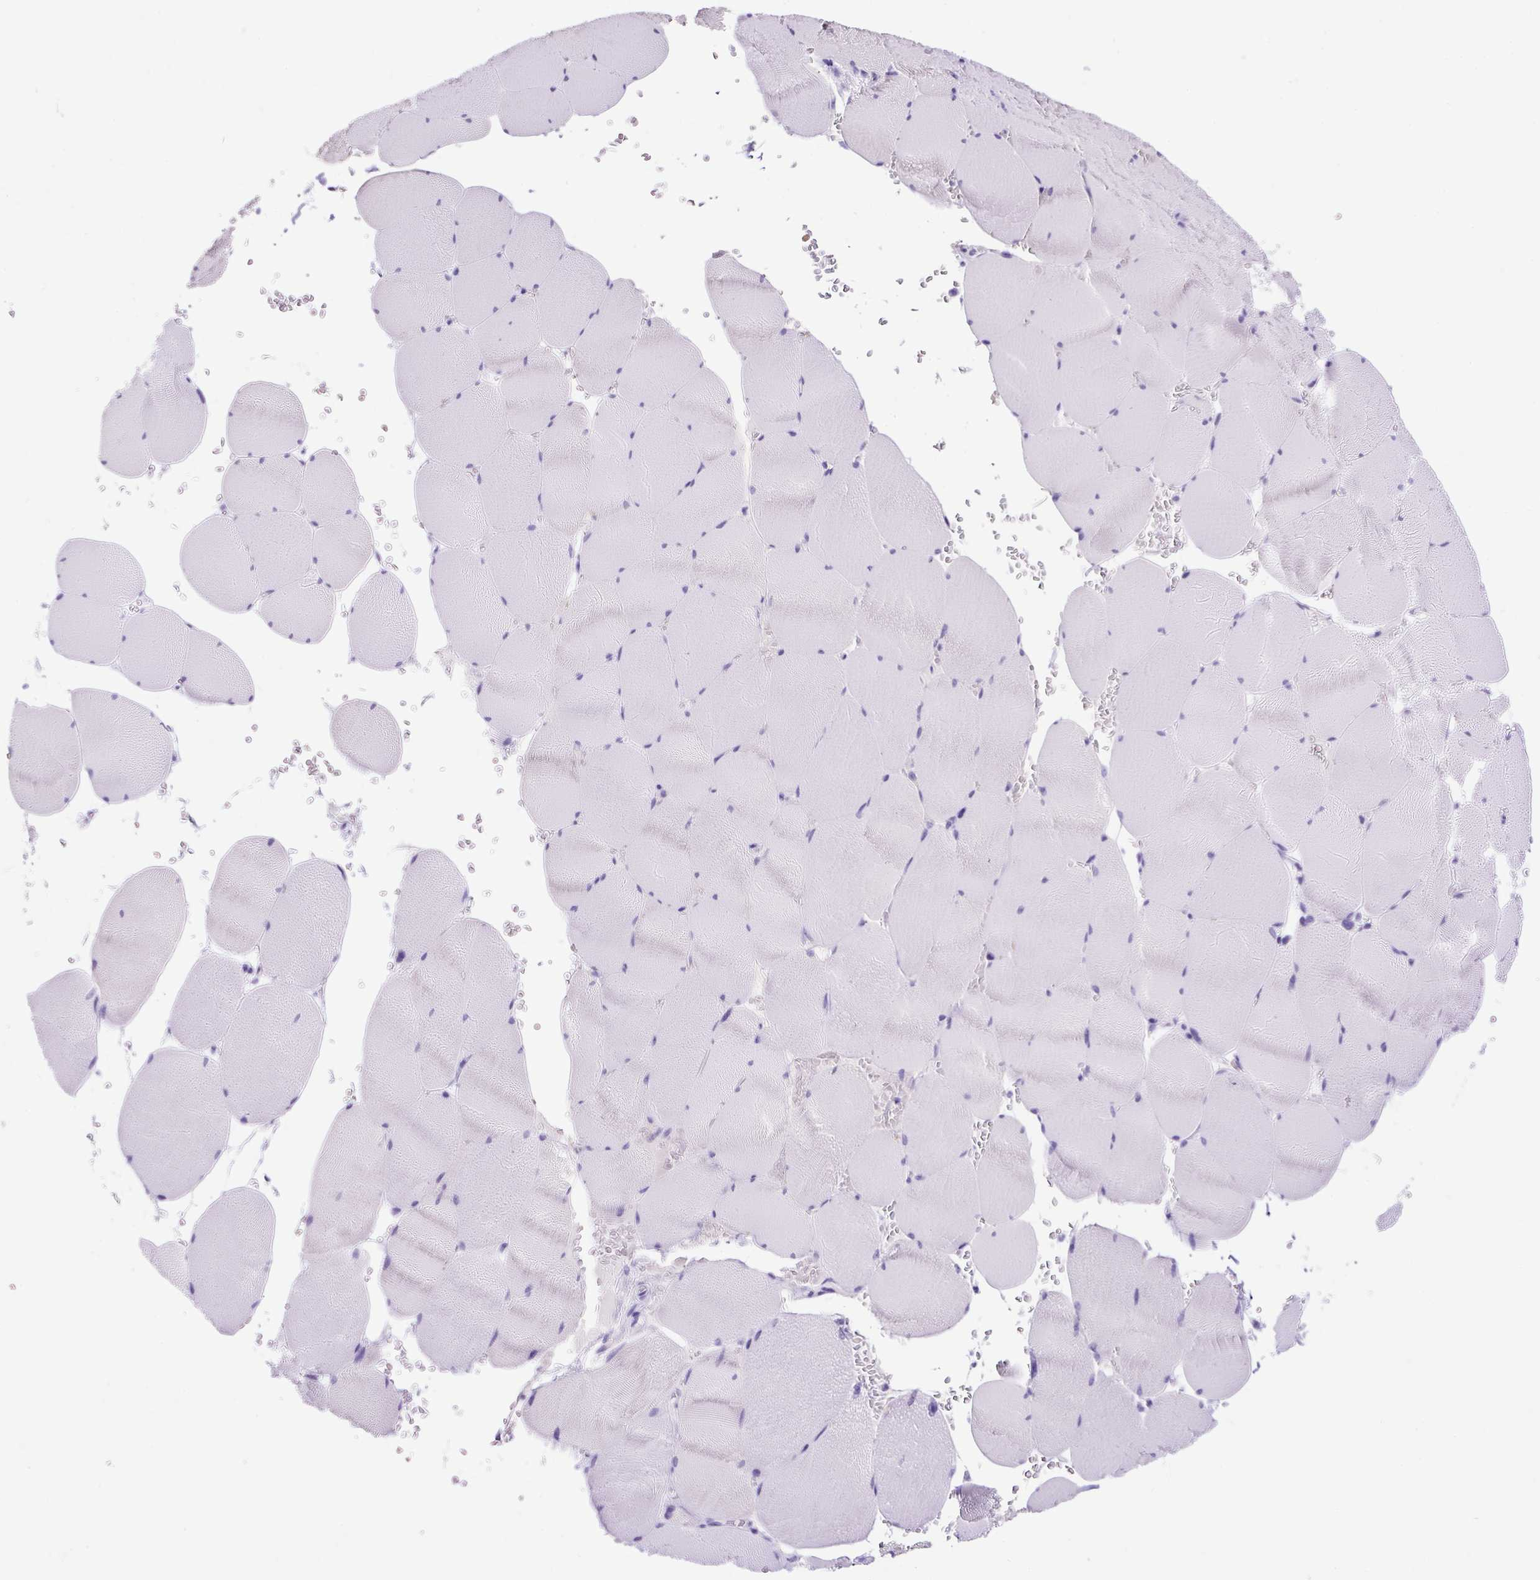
{"staining": {"intensity": "negative", "quantity": "none", "location": "none"}, "tissue": "skeletal muscle", "cell_type": "Myocytes", "image_type": "normal", "snomed": [{"axis": "morphology", "description": "Normal tissue, NOS"}, {"axis": "topography", "description": "Skeletal muscle"}, {"axis": "topography", "description": "Head-Neck"}], "caption": "A micrograph of human skeletal muscle is negative for staining in myocytes. (IHC, brightfield microscopy, high magnification).", "gene": "CEL", "patient": {"sex": "male", "age": 66}}